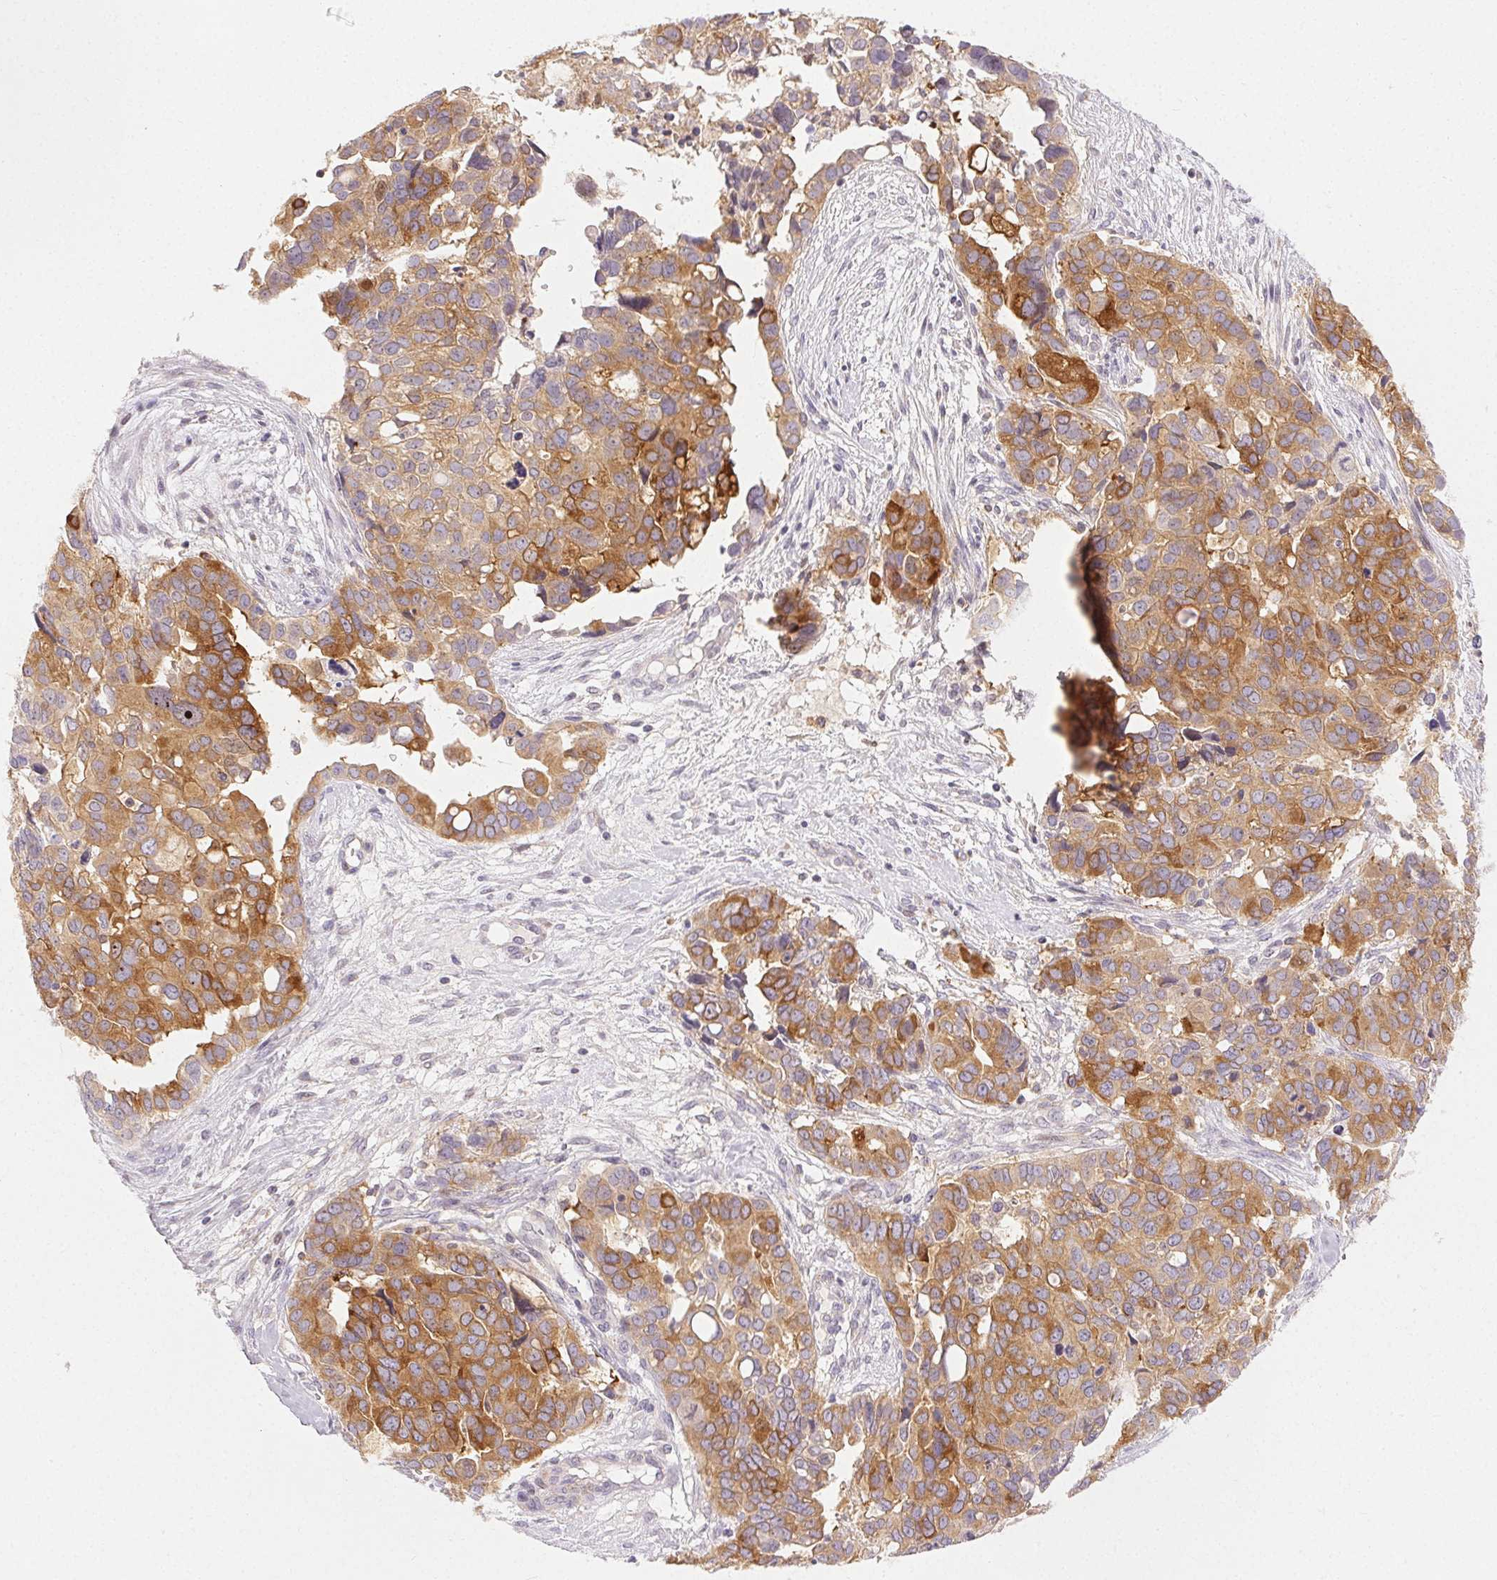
{"staining": {"intensity": "moderate", "quantity": ">75%", "location": "cytoplasmic/membranous"}, "tissue": "ovarian cancer", "cell_type": "Tumor cells", "image_type": "cancer", "snomed": [{"axis": "morphology", "description": "Carcinoma, endometroid"}, {"axis": "topography", "description": "Ovary"}], "caption": "The immunohistochemical stain labels moderate cytoplasmic/membranous staining in tumor cells of ovarian cancer (endometroid carcinoma) tissue. (Stains: DAB (3,3'-diaminobenzidine) in brown, nuclei in blue, Microscopy: brightfield microscopy at high magnification).", "gene": "RPGRIP1", "patient": {"sex": "female", "age": 78}}